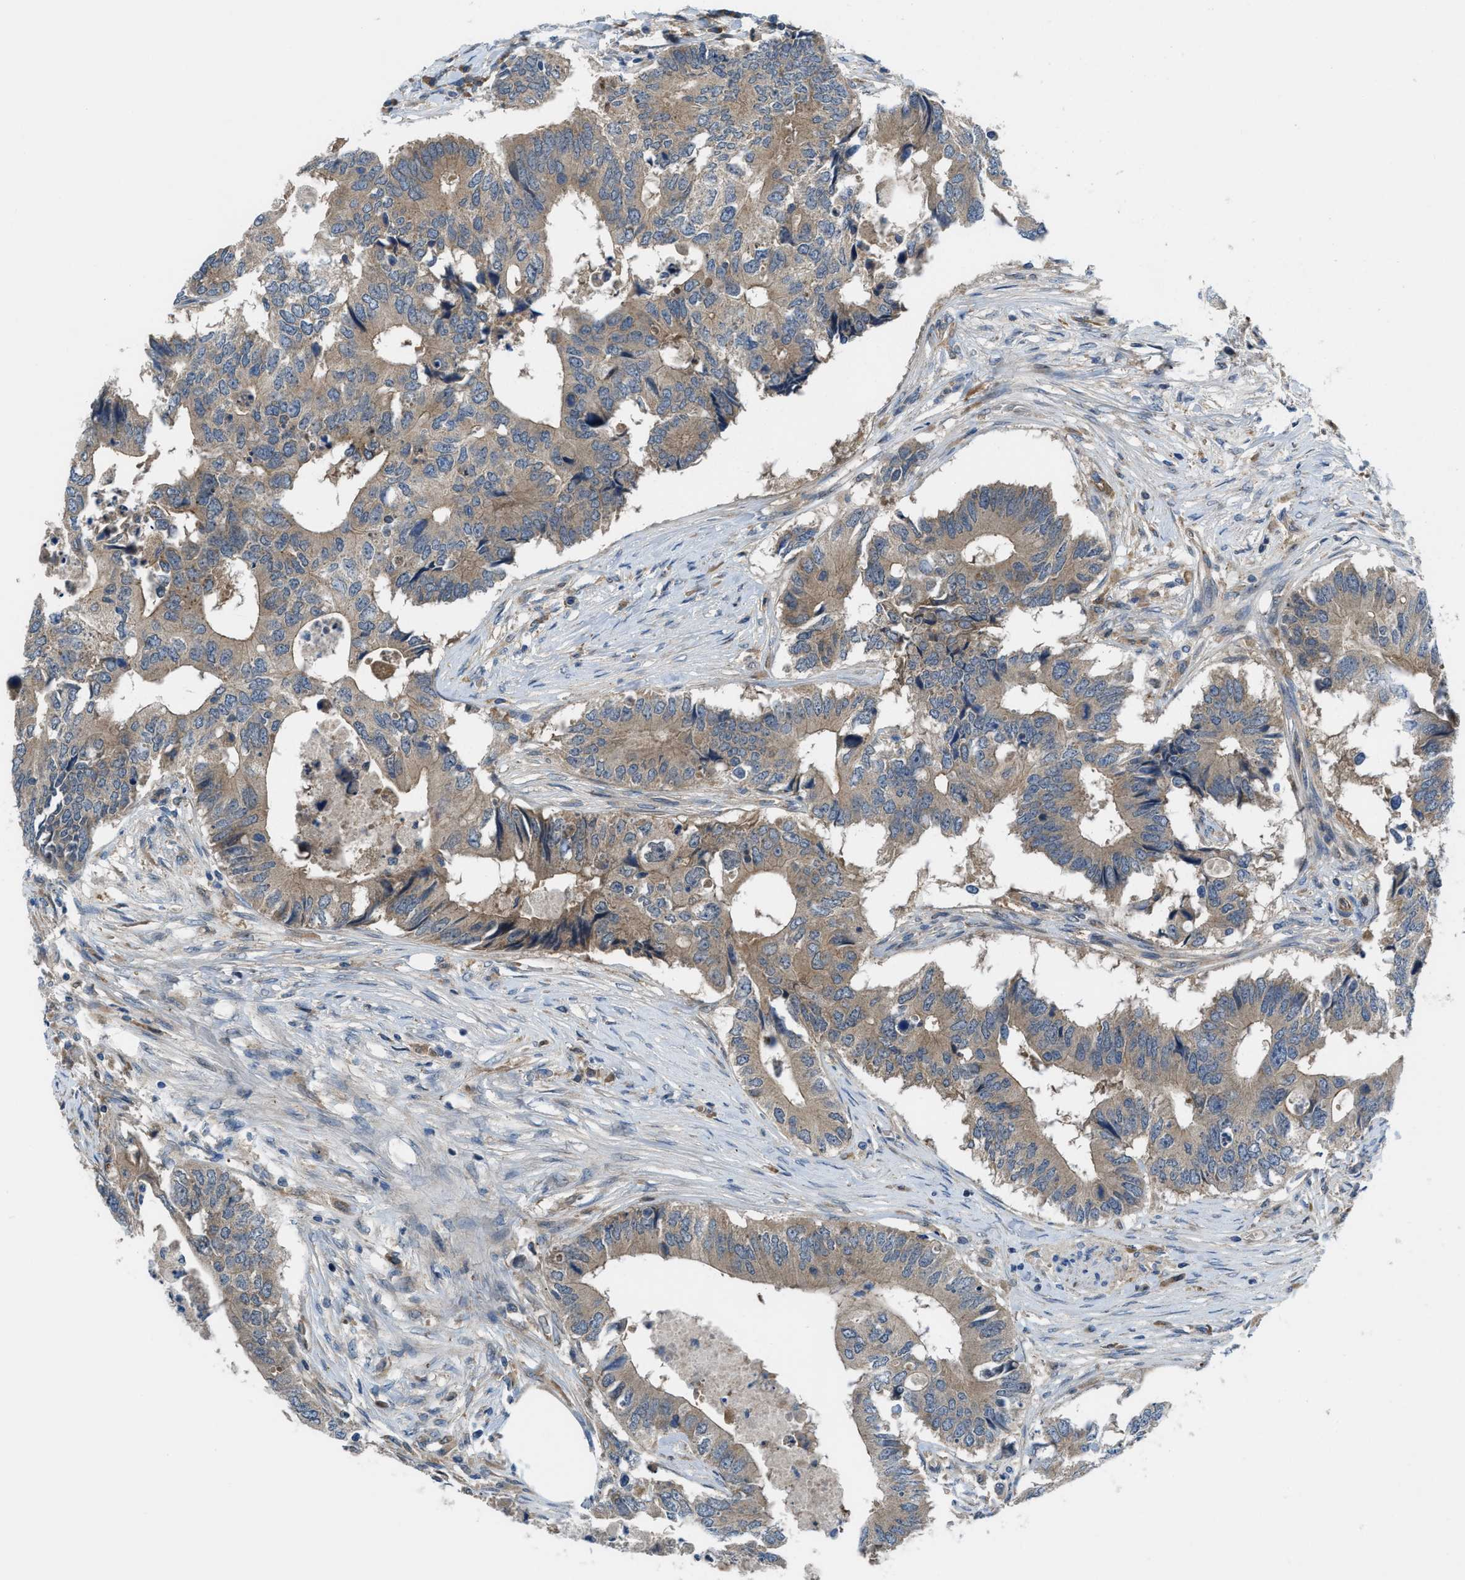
{"staining": {"intensity": "moderate", "quantity": ">75%", "location": "cytoplasmic/membranous"}, "tissue": "colorectal cancer", "cell_type": "Tumor cells", "image_type": "cancer", "snomed": [{"axis": "morphology", "description": "Adenocarcinoma, NOS"}, {"axis": "topography", "description": "Colon"}], "caption": "Adenocarcinoma (colorectal) stained with a brown dye exhibits moderate cytoplasmic/membranous positive positivity in approximately >75% of tumor cells.", "gene": "BAZ2B", "patient": {"sex": "male", "age": 71}}